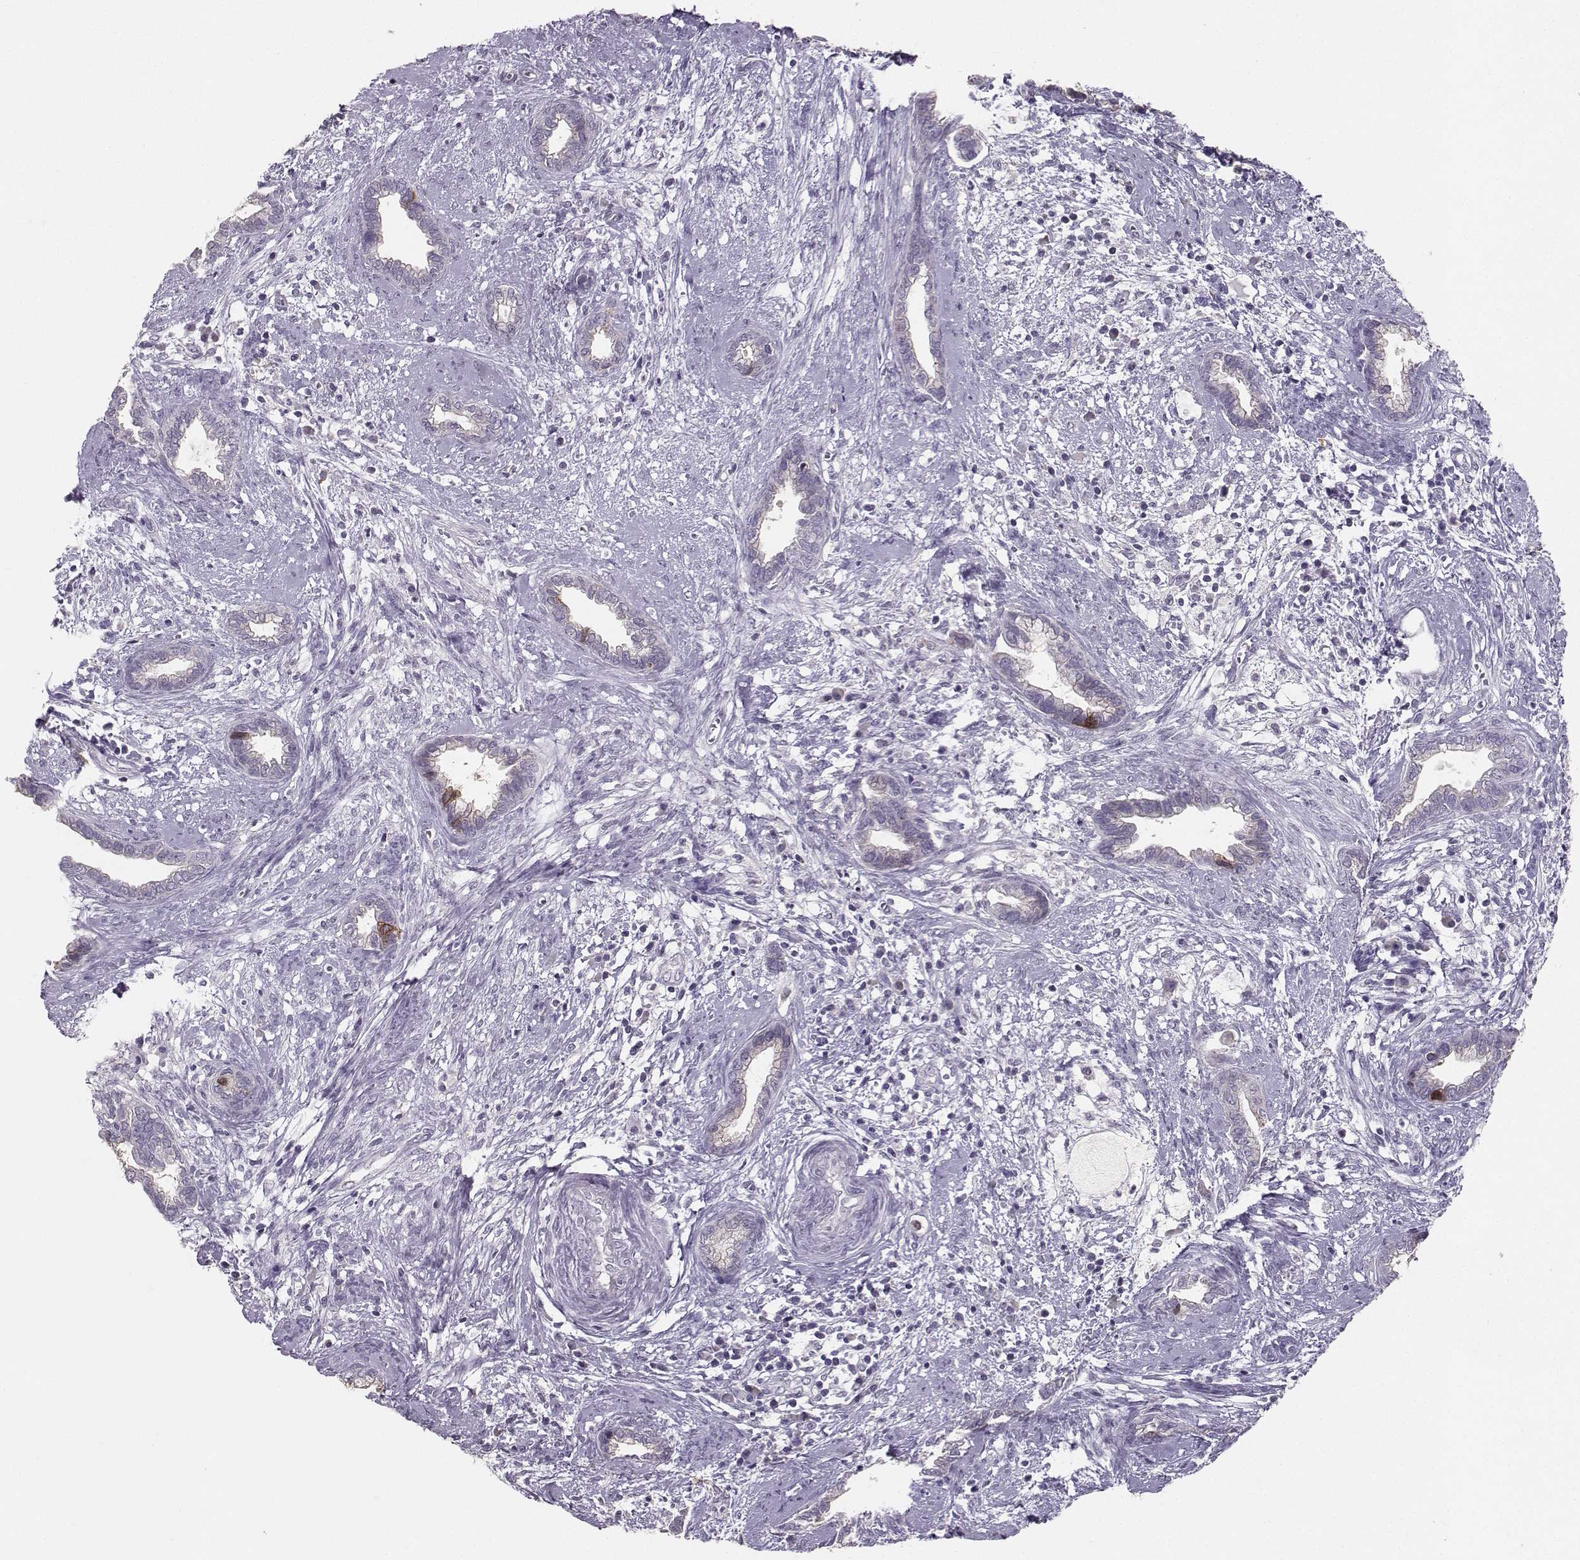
{"staining": {"intensity": "moderate", "quantity": "<25%", "location": "cytoplasmic/membranous"}, "tissue": "cervical cancer", "cell_type": "Tumor cells", "image_type": "cancer", "snomed": [{"axis": "morphology", "description": "Adenocarcinoma, NOS"}, {"axis": "topography", "description": "Cervix"}], "caption": "The immunohistochemical stain shows moderate cytoplasmic/membranous staining in tumor cells of cervical adenocarcinoma tissue.", "gene": "PKP2", "patient": {"sex": "female", "age": 62}}